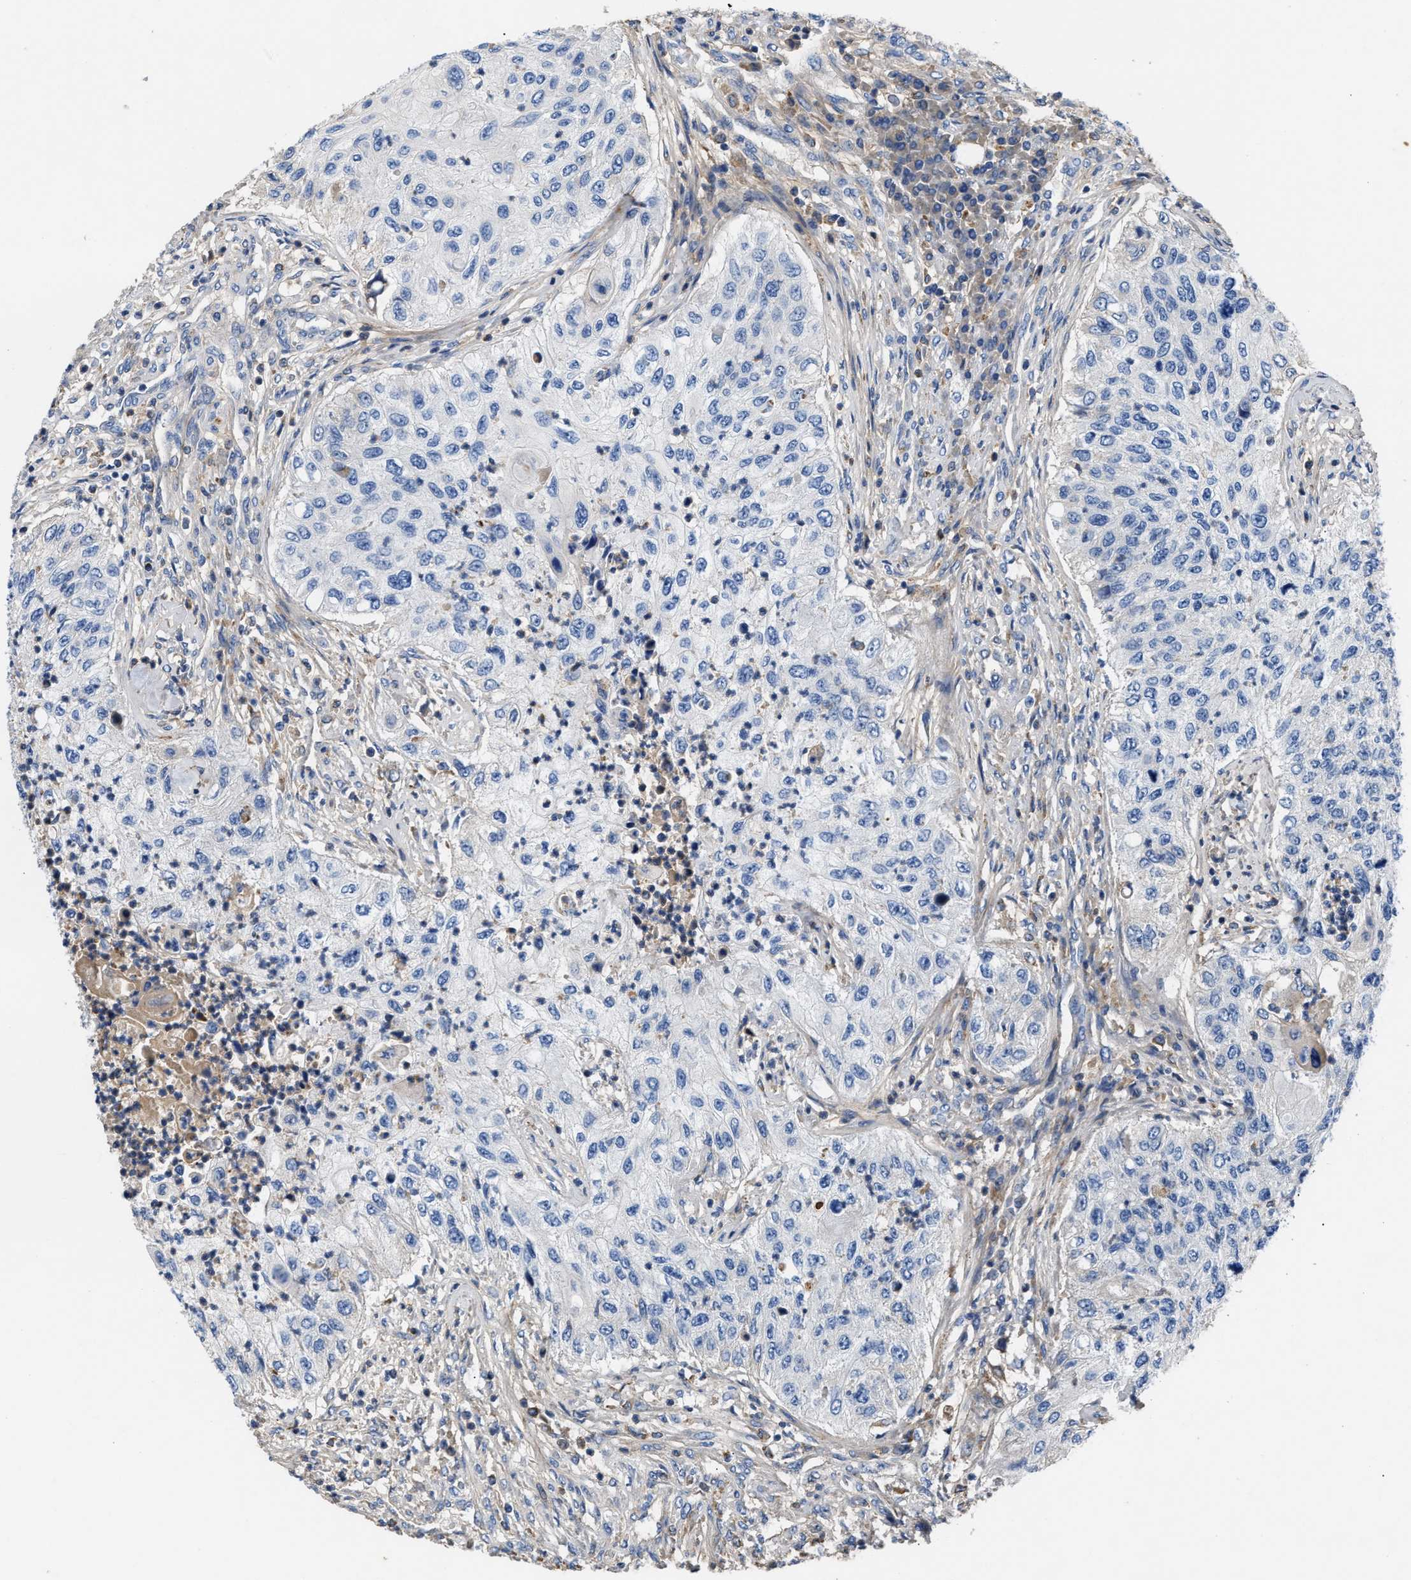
{"staining": {"intensity": "negative", "quantity": "none", "location": "none"}, "tissue": "urothelial cancer", "cell_type": "Tumor cells", "image_type": "cancer", "snomed": [{"axis": "morphology", "description": "Urothelial carcinoma, High grade"}, {"axis": "topography", "description": "Urinary bladder"}], "caption": "There is no significant positivity in tumor cells of high-grade urothelial carcinoma.", "gene": "CCDC171", "patient": {"sex": "female", "age": 60}}